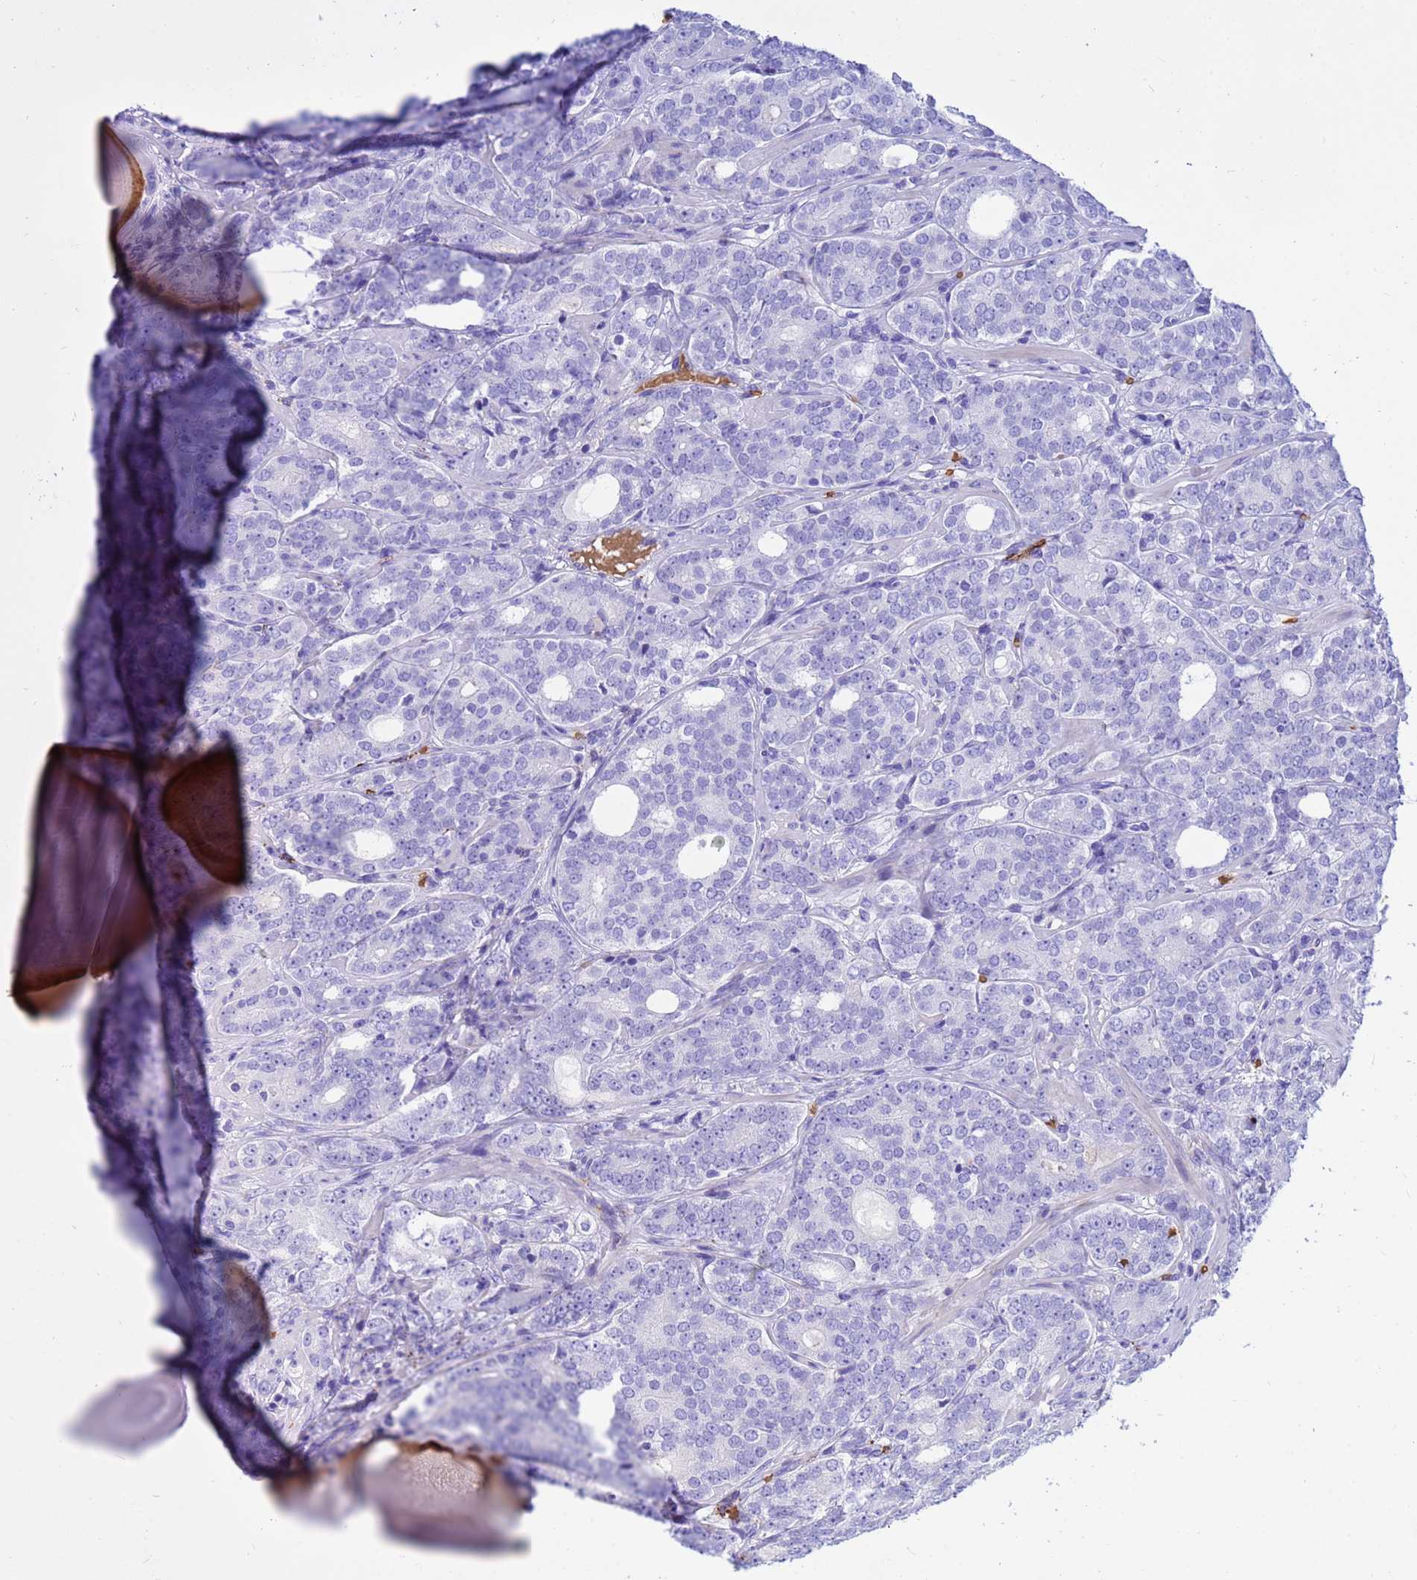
{"staining": {"intensity": "negative", "quantity": "none", "location": "none"}, "tissue": "prostate cancer", "cell_type": "Tumor cells", "image_type": "cancer", "snomed": [{"axis": "morphology", "description": "Adenocarcinoma, High grade"}, {"axis": "topography", "description": "Prostate"}], "caption": "There is no significant positivity in tumor cells of high-grade adenocarcinoma (prostate).", "gene": "HBA2", "patient": {"sex": "male", "age": 64}}